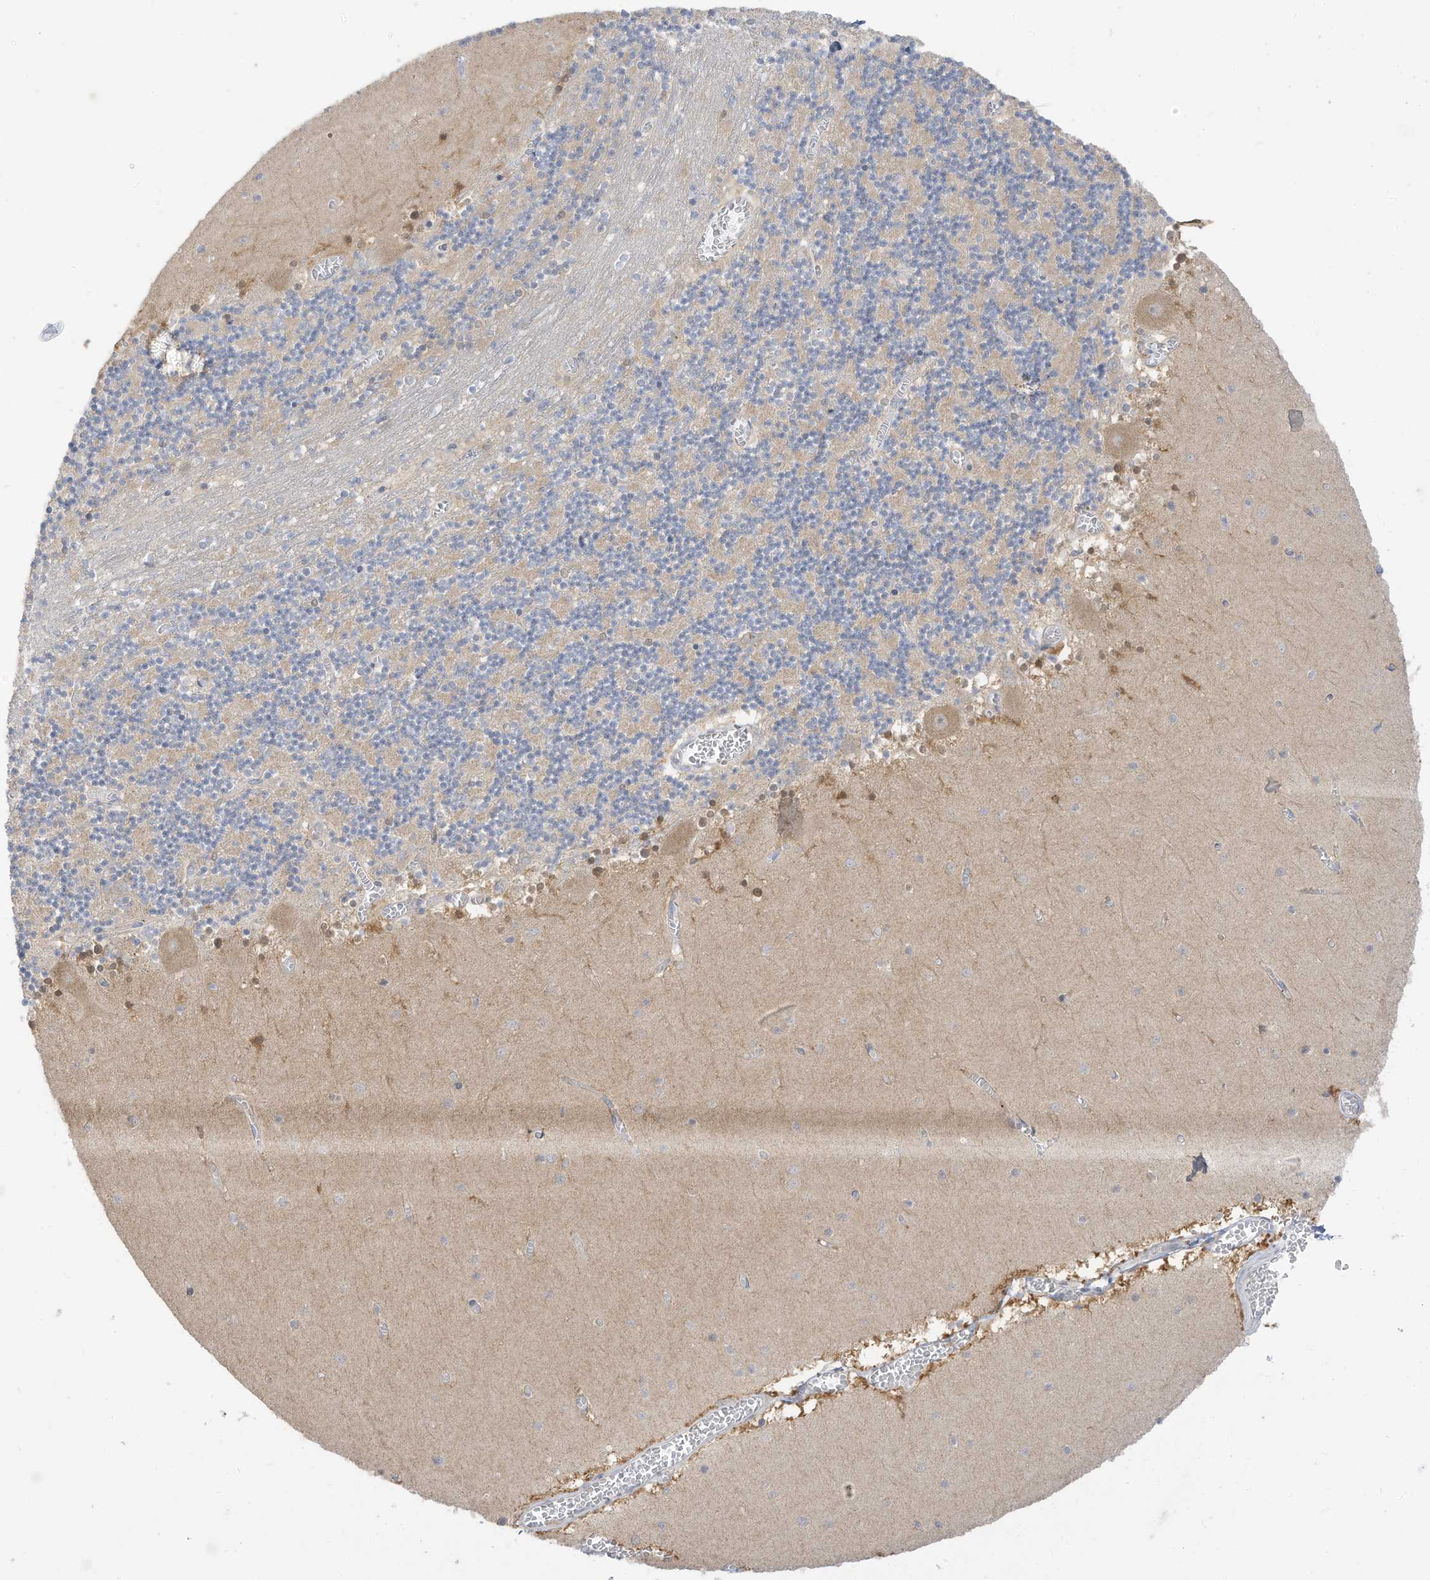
{"staining": {"intensity": "moderate", "quantity": "<25%", "location": "cytoplasmic/membranous"}, "tissue": "cerebellum", "cell_type": "Cells in granular layer", "image_type": "normal", "snomed": [{"axis": "morphology", "description": "Normal tissue, NOS"}, {"axis": "topography", "description": "Cerebellum"}], "caption": "Brown immunohistochemical staining in unremarkable cerebellum displays moderate cytoplasmic/membranous expression in about <25% of cells in granular layer.", "gene": "LRRN2", "patient": {"sex": "female", "age": 28}}